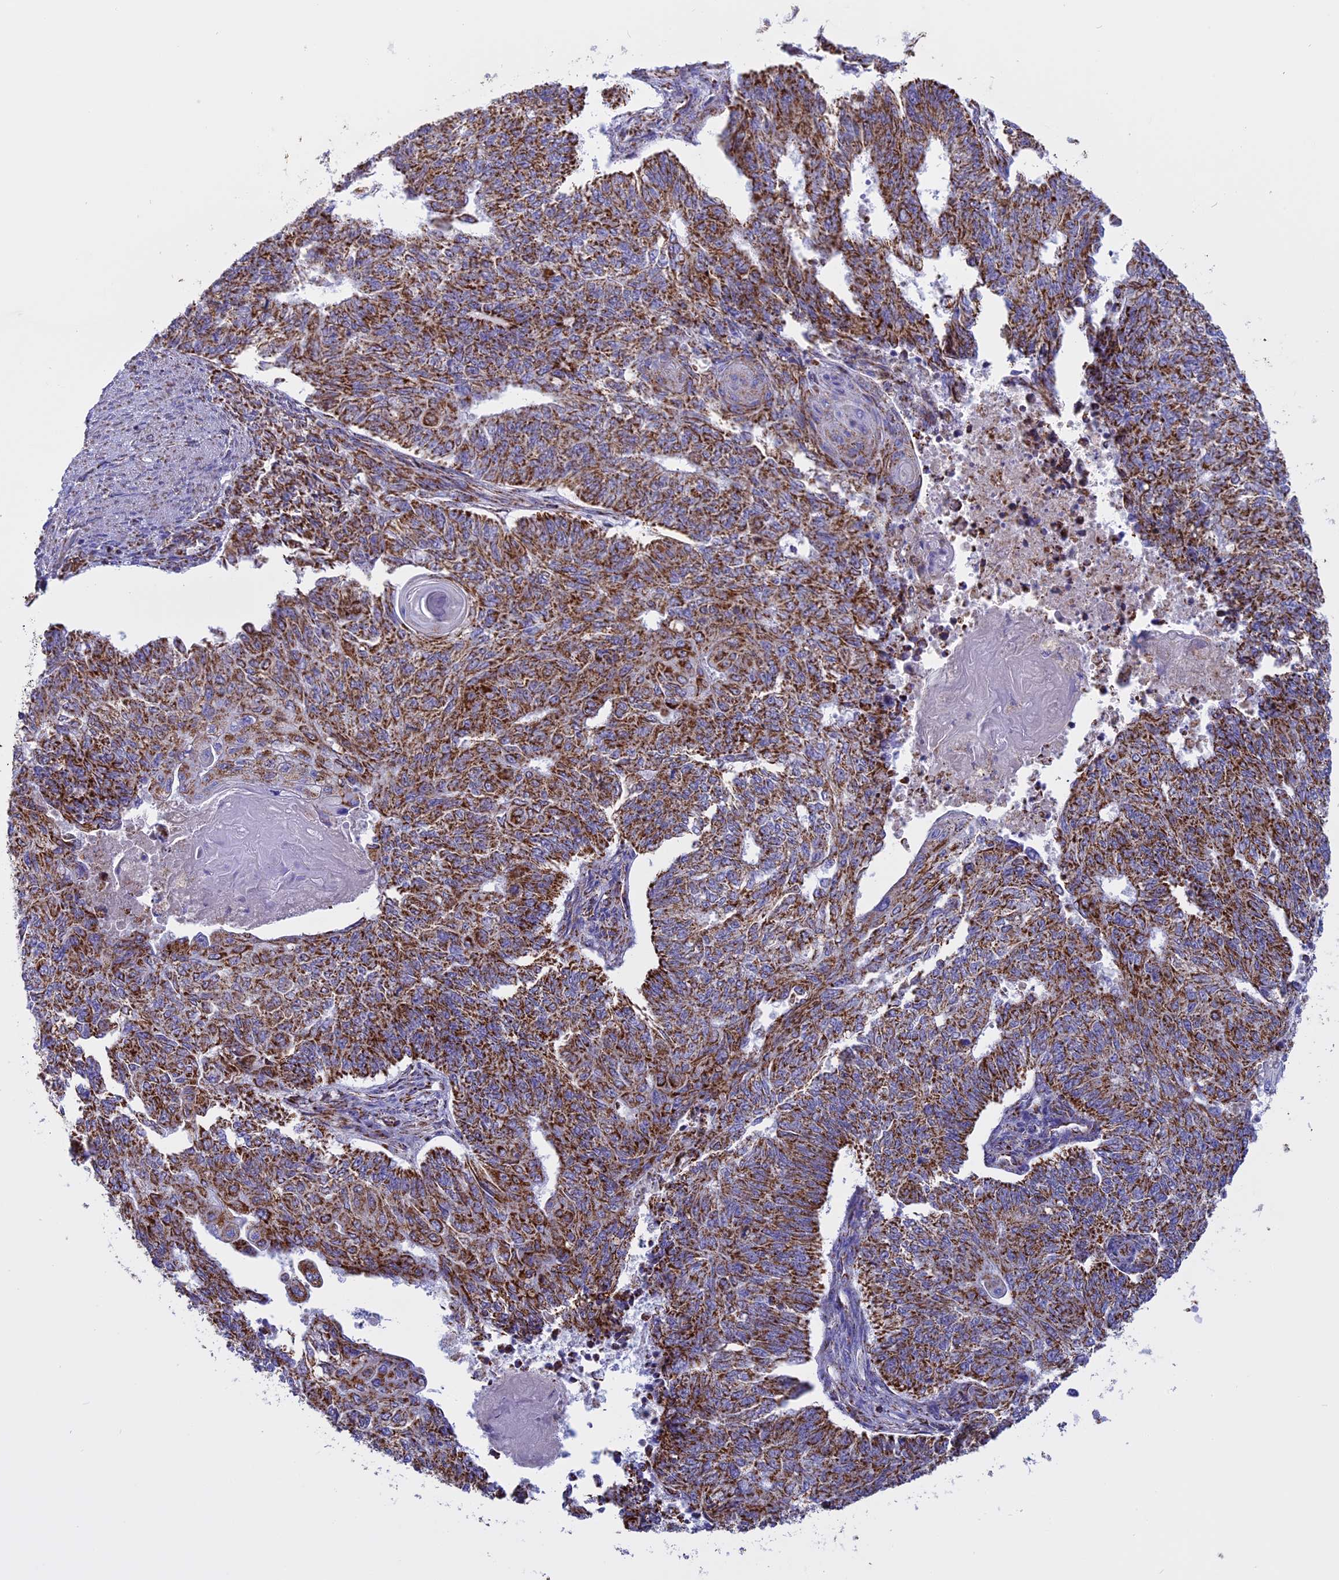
{"staining": {"intensity": "strong", "quantity": ">75%", "location": "cytoplasmic/membranous"}, "tissue": "endometrial cancer", "cell_type": "Tumor cells", "image_type": "cancer", "snomed": [{"axis": "morphology", "description": "Adenocarcinoma, NOS"}, {"axis": "topography", "description": "Endometrium"}], "caption": "This photomicrograph demonstrates immunohistochemistry staining of human endometrial cancer, with high strong cytoplasmic/membranous expression in approximately >75% of tumor cells.", "gene": "KCNG1", "patient": {"sex": "female", "age": 32}}